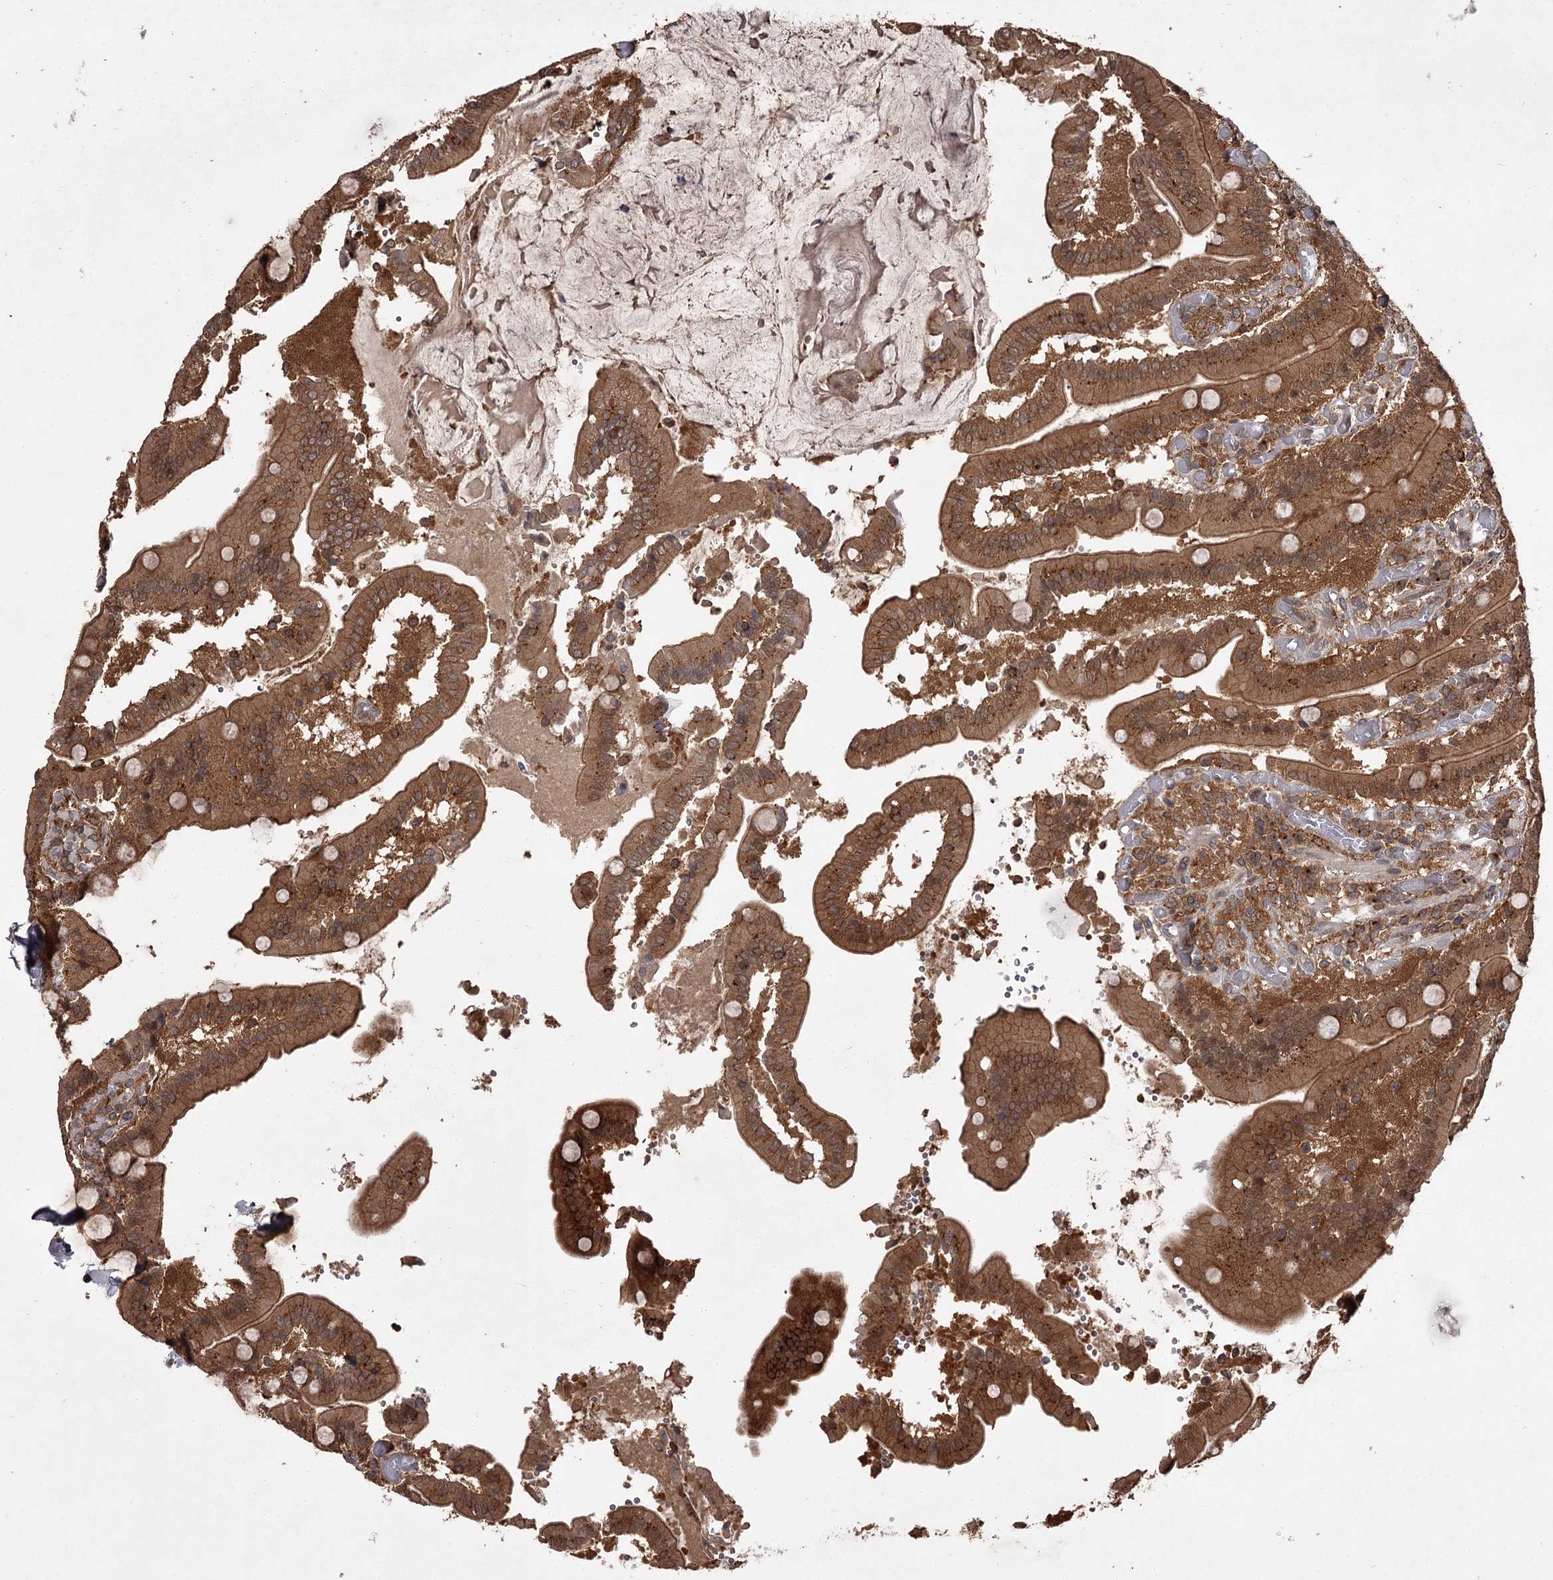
{"staining": {"intensity": "moderate", "quantity": ">75%", "location": "cytoplasmic/membranous,nuclear"}, "tissue": "duodenum", "cell_type": "Glandular cells", "image_type": "normal", "snomed": [{"axis": "morphology", "description": "Normal tissue, NOS"}, {"axis": "topography", "description": "Duodenum"}], "caption": "Duodenum was stained to show a protein in brown. There is medium levels of moderate cytoplasmic/membranous,nuclear staining in about >75% of glandular cells. Using DAB (brown) and hematoxylin (blue) stains, captured at high magnification using brightfield microscopy.", "gene": "TBC1D23", "patient": {"sex": "female", "age": 62}}